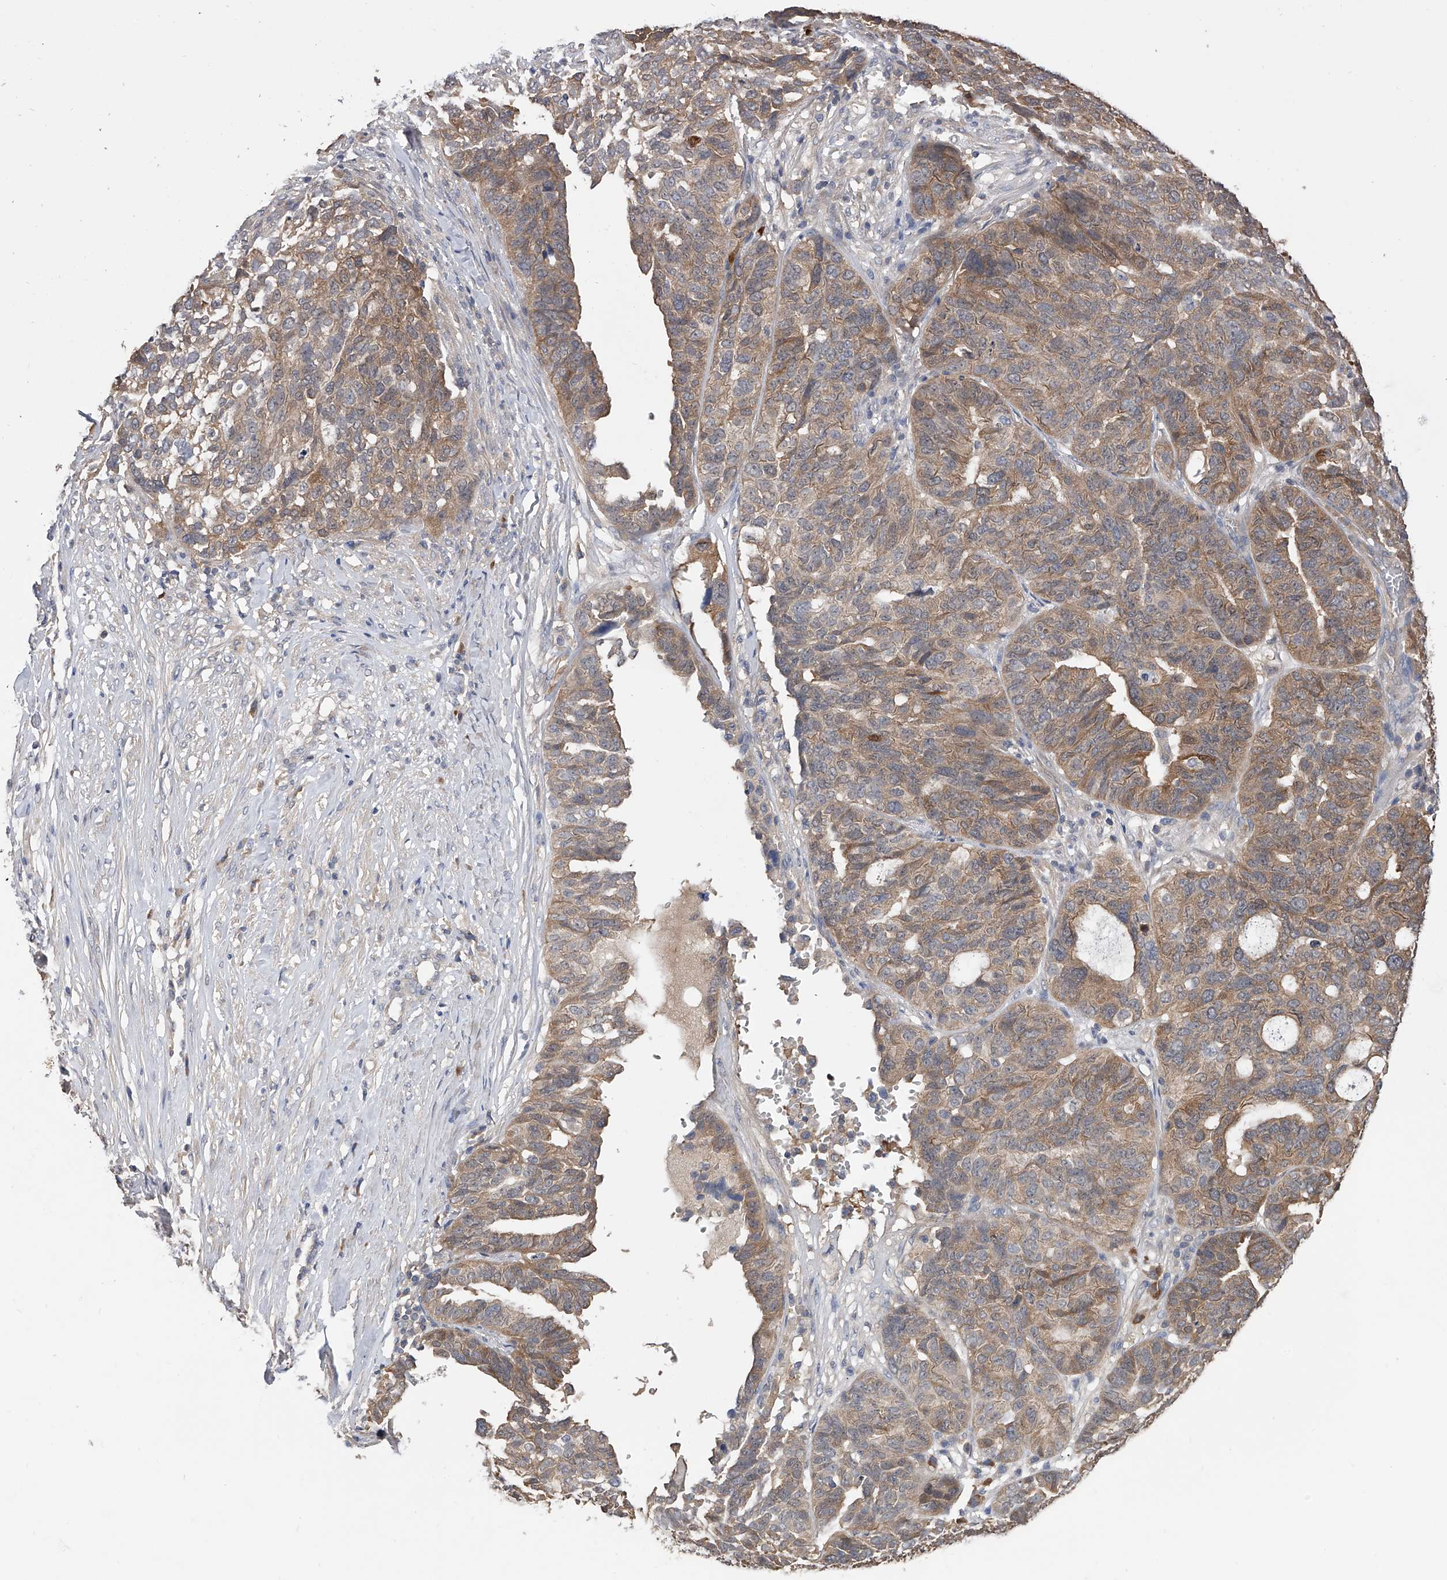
{"staining": {"intensity": "weak", "quantity": ">75%", "location": "cytoplasmic/membranous"}, "tissue": "ovarian cancer", "cell_type": "Tumor cells", "image_type": "cancer", "snomed": [{"axis": "morphology", "description": "Cystadenocarcinoma, serous, NOS"}, {"axis": "topography", "description": "Ovary"}], "caption": "DAB immunohistochemical staining of ovarian serous cystadenocarcinoma reveals weak cytoplasmic/membranous protein staining in approximately >75% of tumor cells. (IHC, brightfield microscopy, high magnification).", "gene": "CFAP298", "patient": {"sex": "female", "age": 59}}